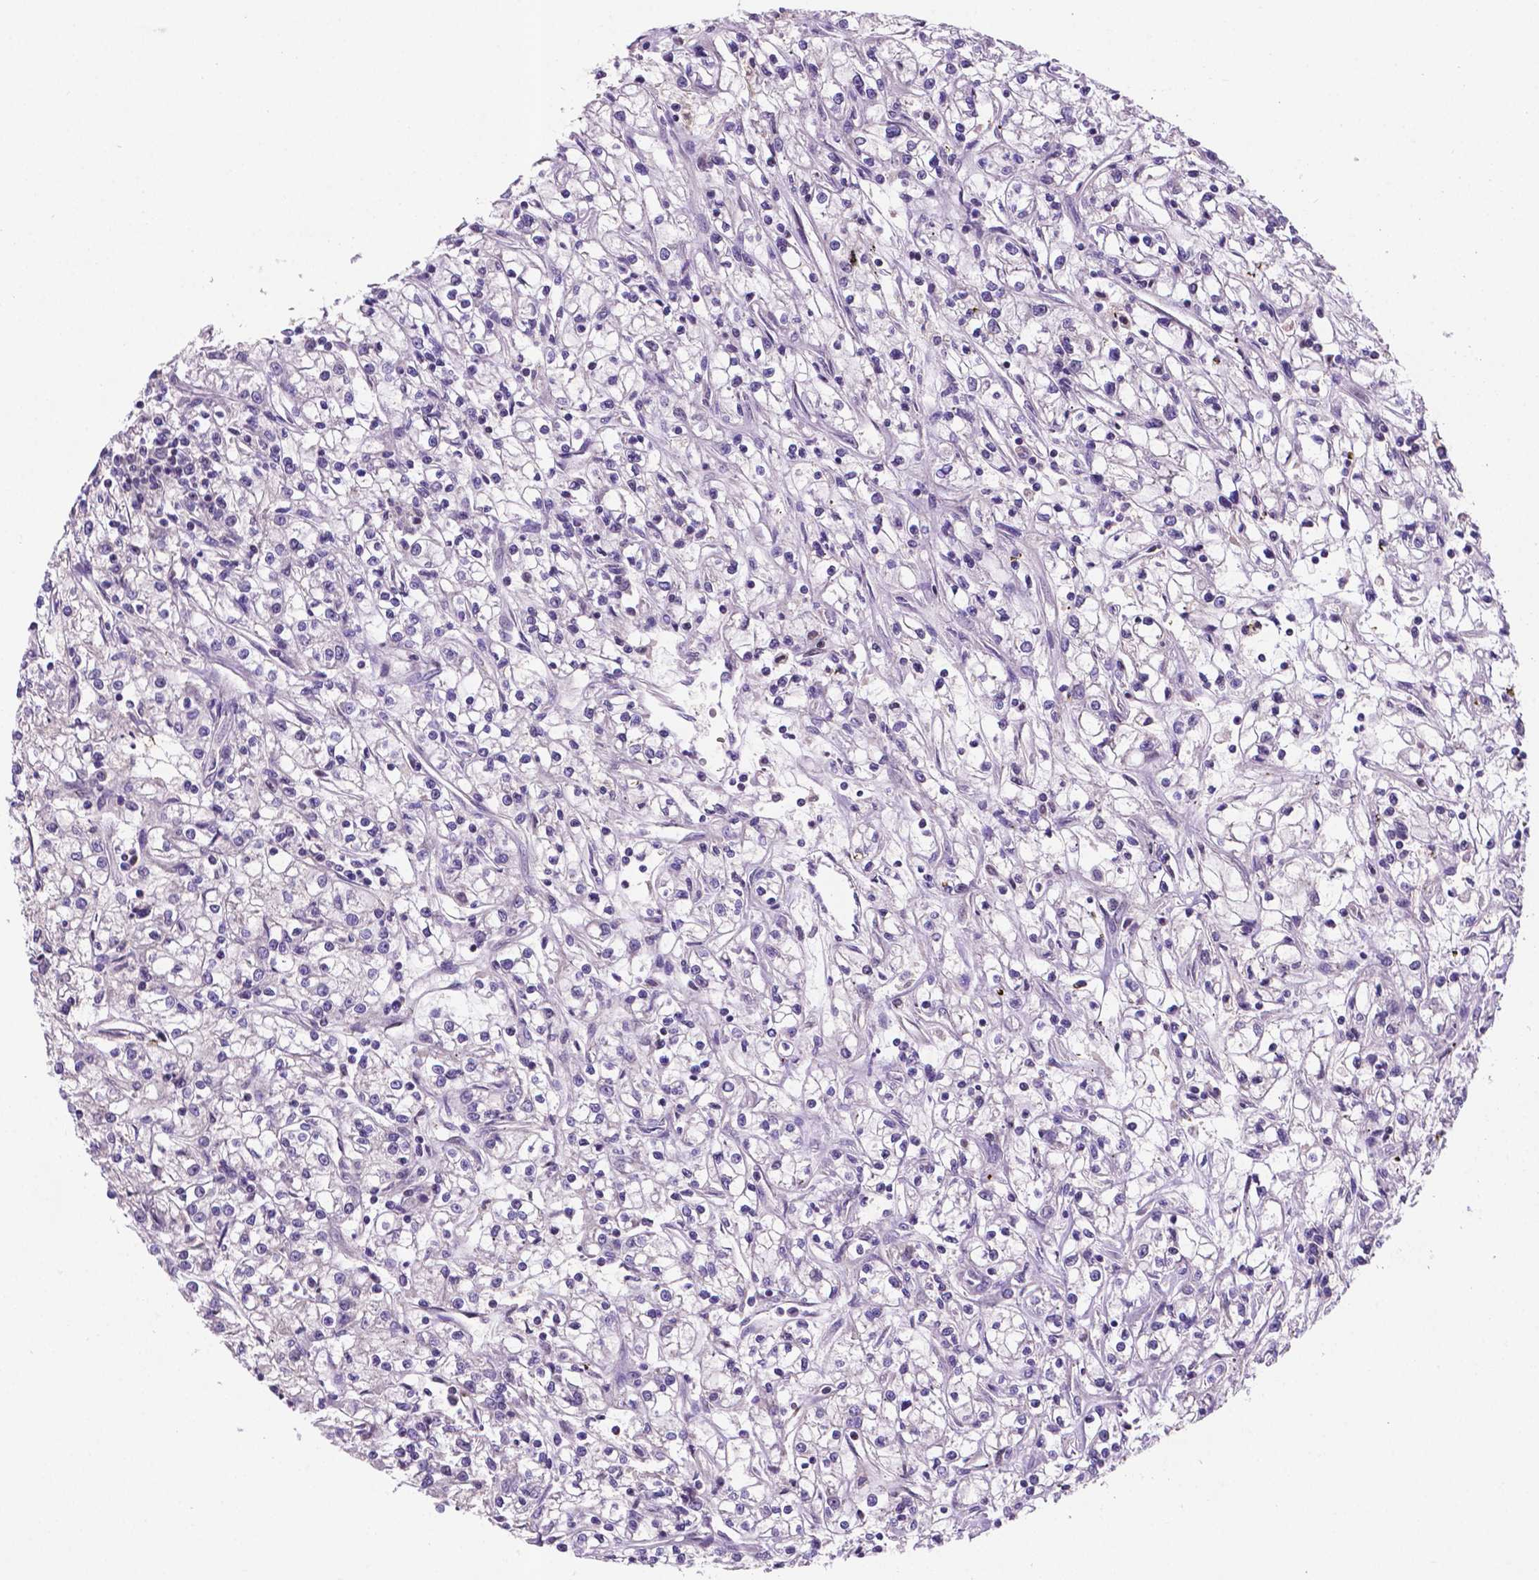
{"staining": {"intensity": "negative", "quantity": "none", "location": "none"}, "tissue": "renal cancer", "cell_type": "Tumor cells", "image_type": "cancer", "snomed": [{"axis": "morphology", "description": "Adenocarcinoma, NOS"}, {"axis": "topography", "description": "Kidney"}], "caption": "The immunohistochemistry micrograph has no significant expression in tumor cells of renal cancer (adenocarcinoma) tissue.", "gene": "TM4SF20", "patient": {"sex": "female", "age": 59}}